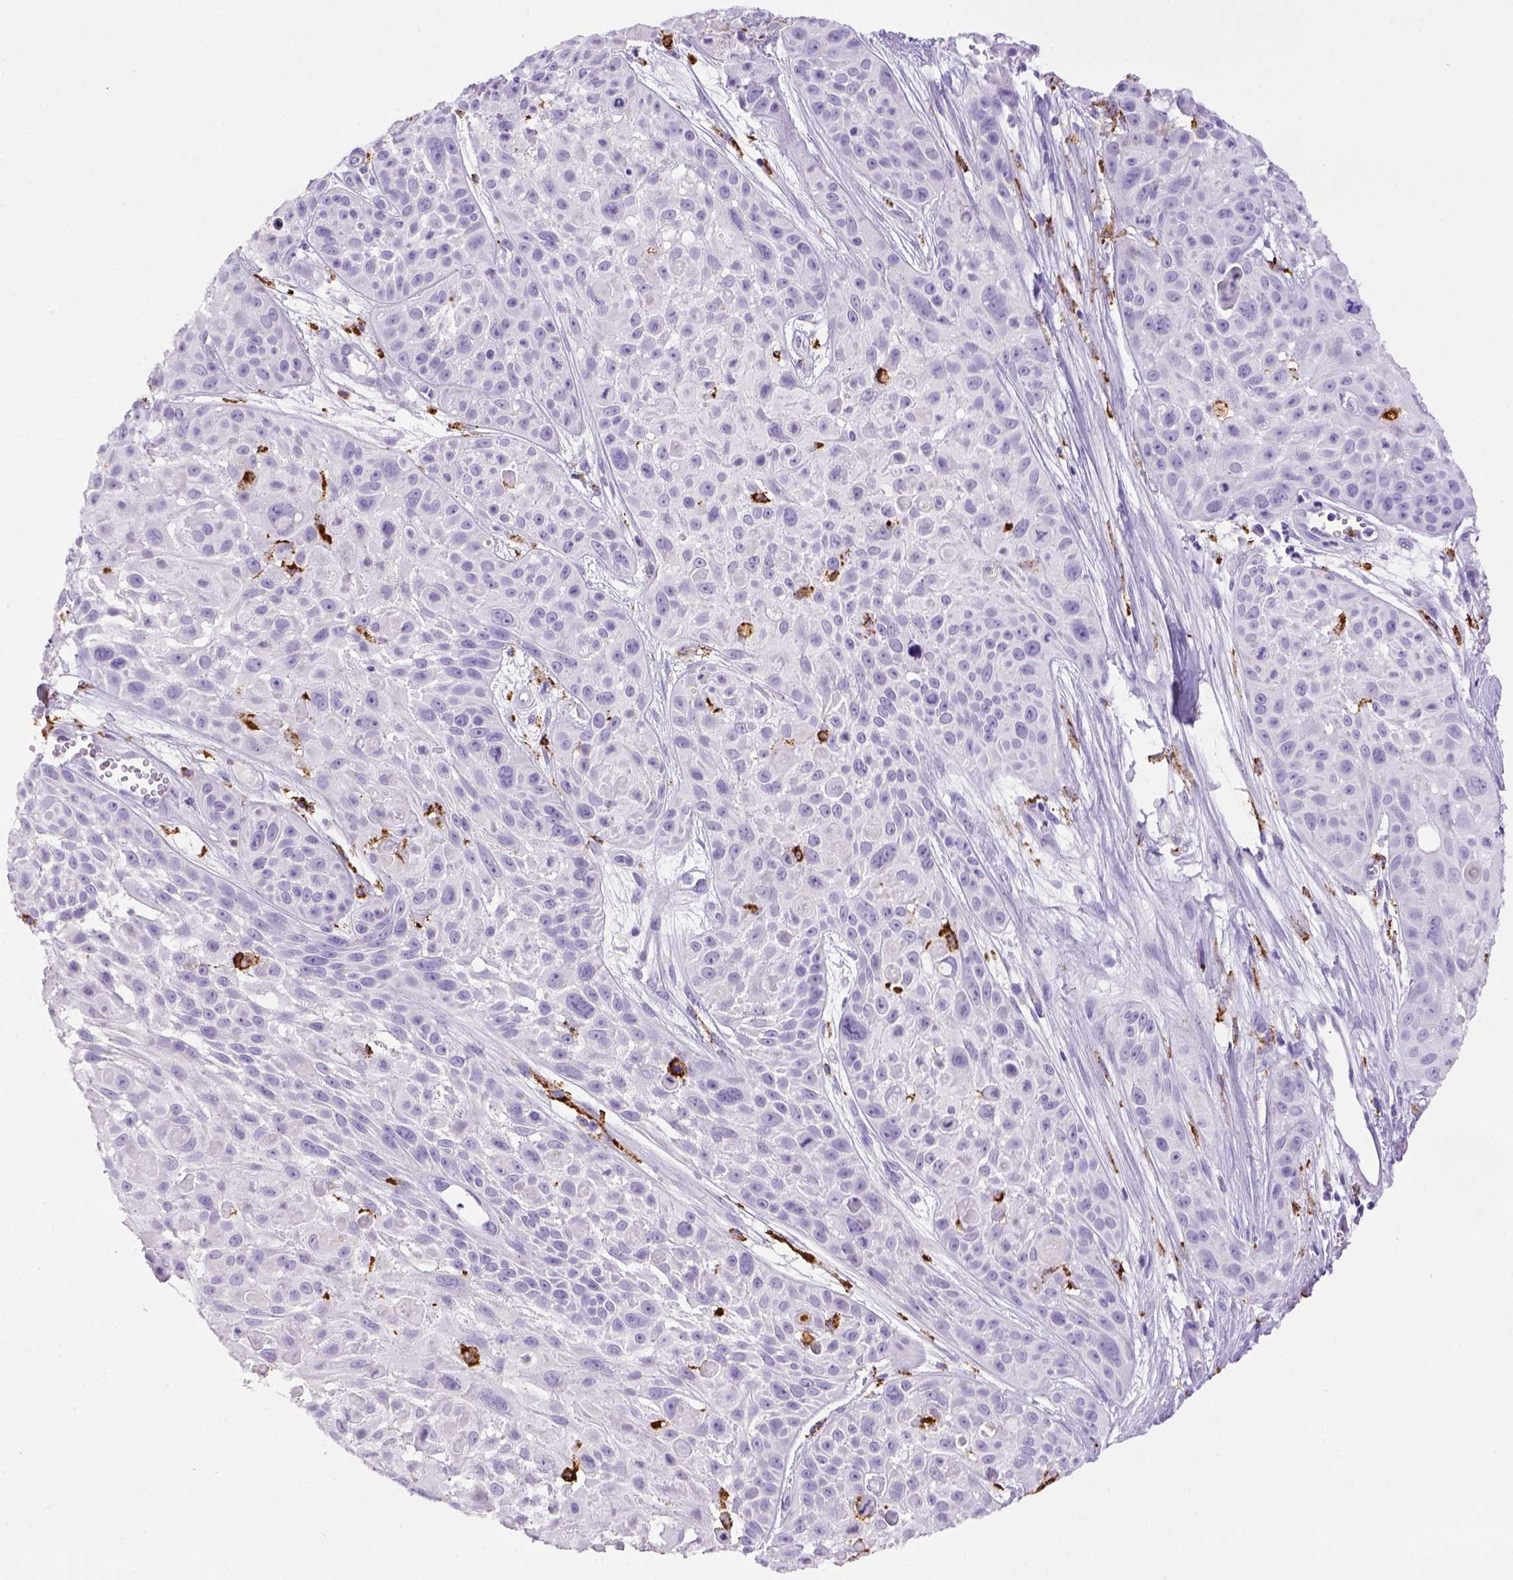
{"staining": {"intensity": "negative", "quantity": "none", "location": "none"}, "tissue": "skin cancer", "cell_type": "Tumor cells", "image_type": "cancer", "snomed": [{"axis": "morphology", "description": "Squamous cell carcinoma, NOS"}, {"axis": "topography", "description": "Skin"}, {"axis": "topography", "description": "Anal"}], "caption": "This is an IHC image of skin cancer. There is no expression in tumor cells.", "gene": "CD68", "patient": {"sex": "female", "age": 75}}